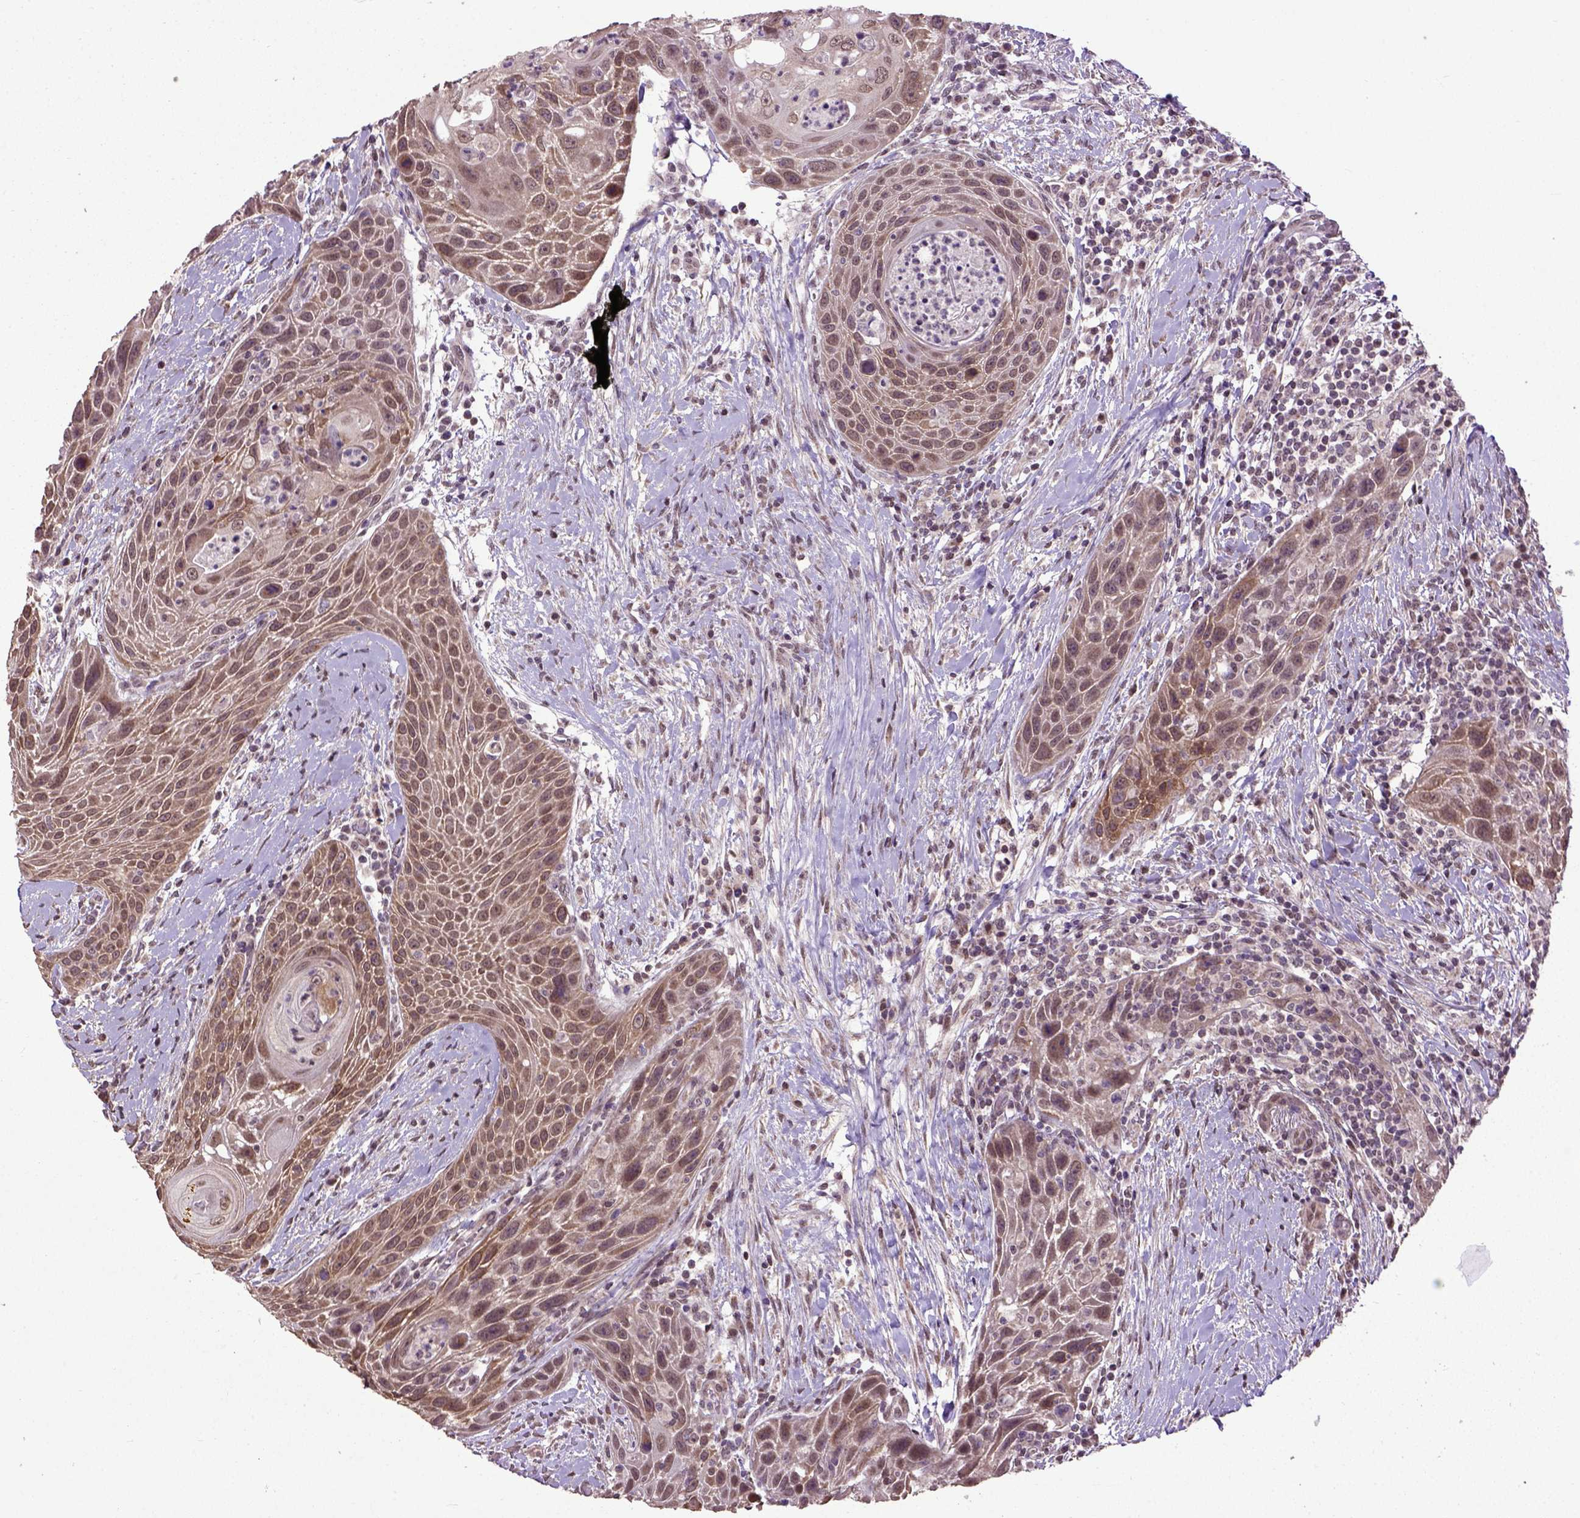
{"staining": {"intensity": "moderate", "quantity": ">75%", "location": "cytoplasmic/membranous,nuclear"}, "tissue": "head and neck cancer", "cell_type": "Tumor cells", "image_type": "cancer", "snomed": [{"axis": "morphology", "description": "Squamous cell carcinoma, NOS"}, {"axis": "topography", "description": "Head-Neck"}], "caption": "Head and neck cancer tissue exhibits moderate cytoplasmic/membranous and nuclear staining in about >75% of tumor cells", "gene": "UBA3", "patient": {"sex": "male", "age": 69}}